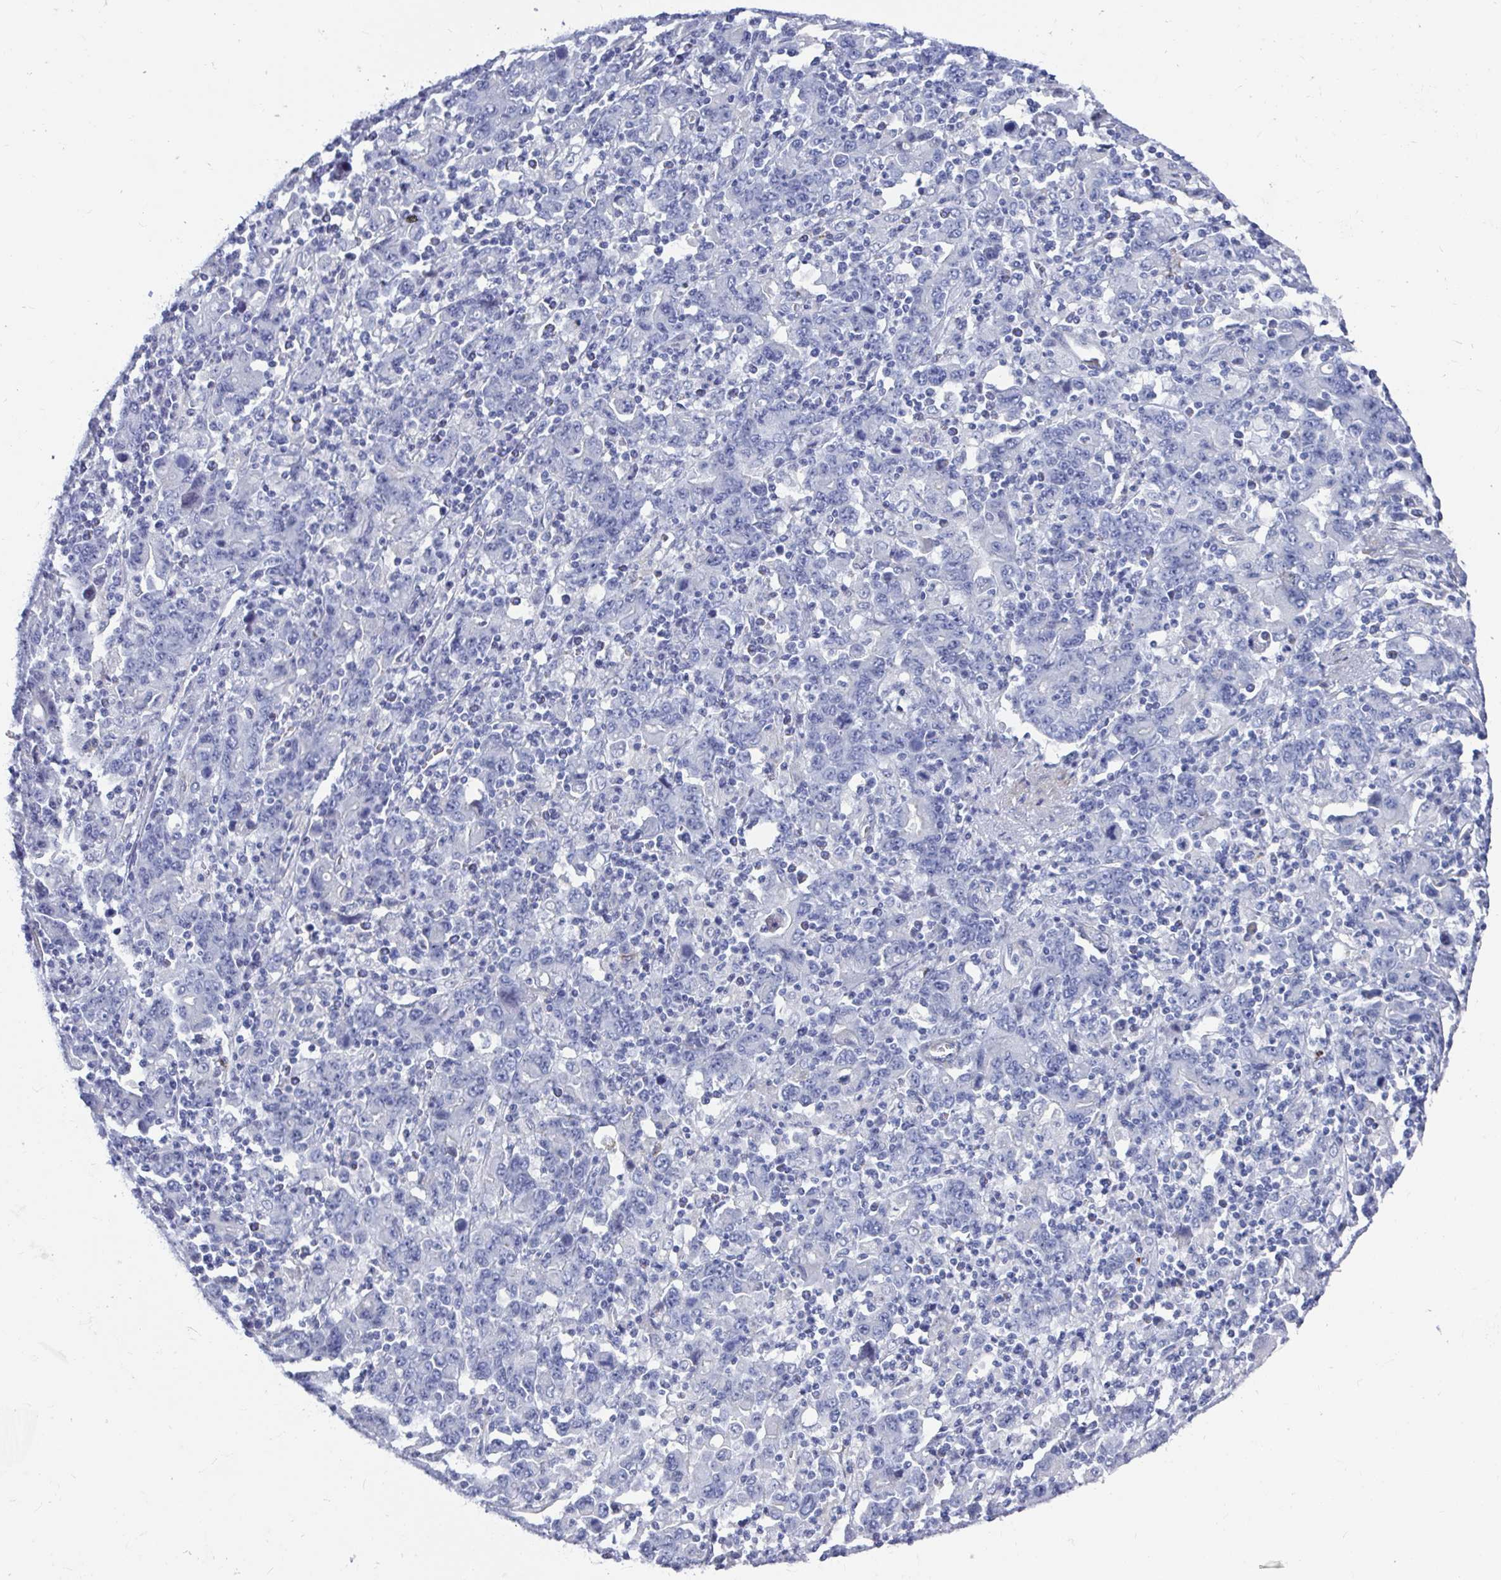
{"staining": {"intensity": "negative", "quantity": "none", "location": "none"}, "tissue": "stomach cancer", "cell_type": "Tumor cells", "image_type": "cancer", "snomed": [{"axis": "morphology", "description": "Adenocarcinoma, NOS"}, {"axis": "topography", "description": "Stomach, upper"}], "caption": "An immunohistochemistry (IHC) micrograph of adenocarcinoma (stomach) is shown. There is no staining in tumor cells of adenocarcinoma (stomach).", "gene": "ZFP82", "patient": {"sex": "male", "age": 69}}